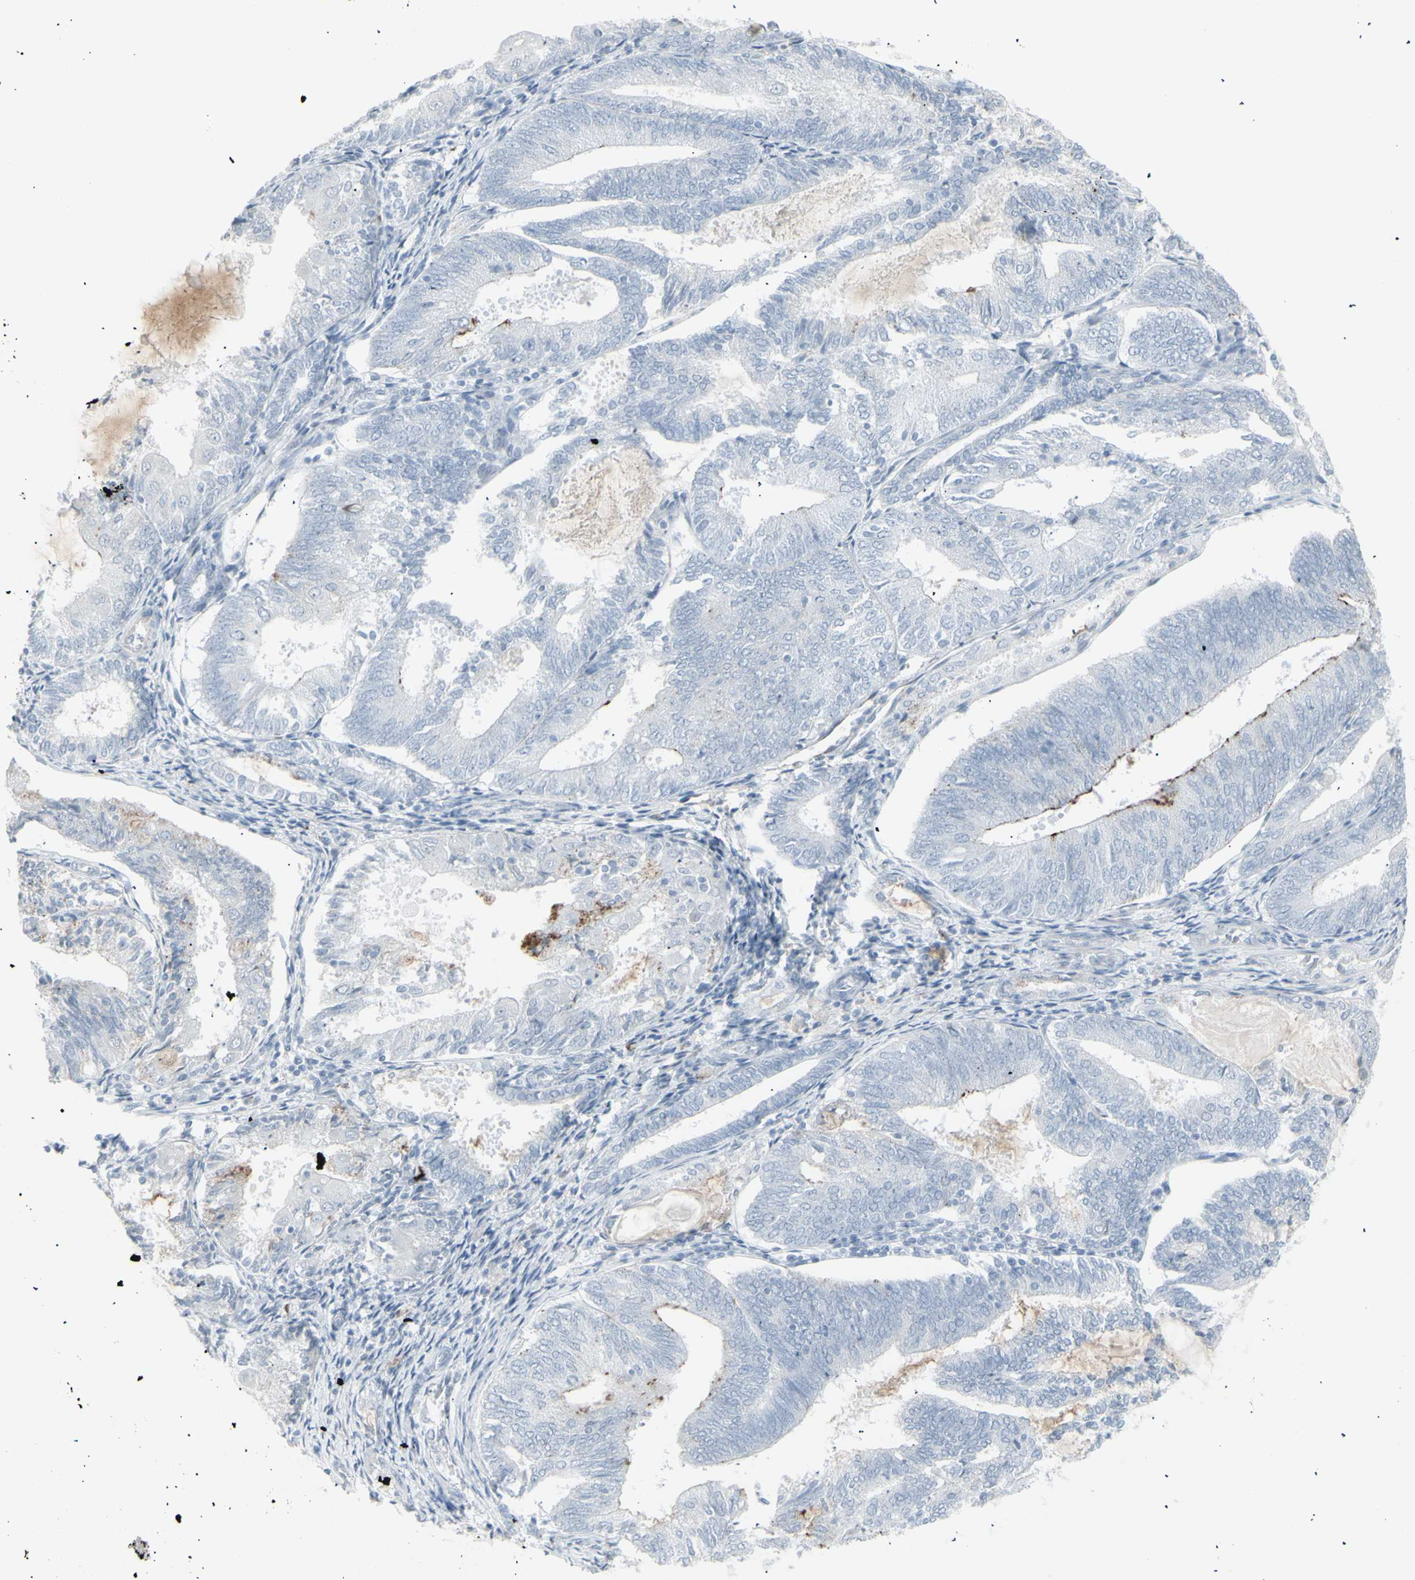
{"staining": {"intensity": "moderate", "quantity": "<25%", "location": "cytoplasmic/membranous"}, "tissue": "endometrial cancer", "cell_type": "Tumor cells", "image_type": "cancer", "snomed": [{"axis": "morphology", "description": "Adenocarcinoma, NOS"}, {"axis": "topography", "description": "Endometrium"}], "caption": "Brown immunohistochemical staining in human endometrial adenocarcinoma reveals moderate cytoplasmic/membranous staining in approximately <25% of tumor cells. (brown staining indicates protein expression, while blue staining denotes nuclei).", "gene": "YBX2", "patient": {"sex": "female", "age": 81}}